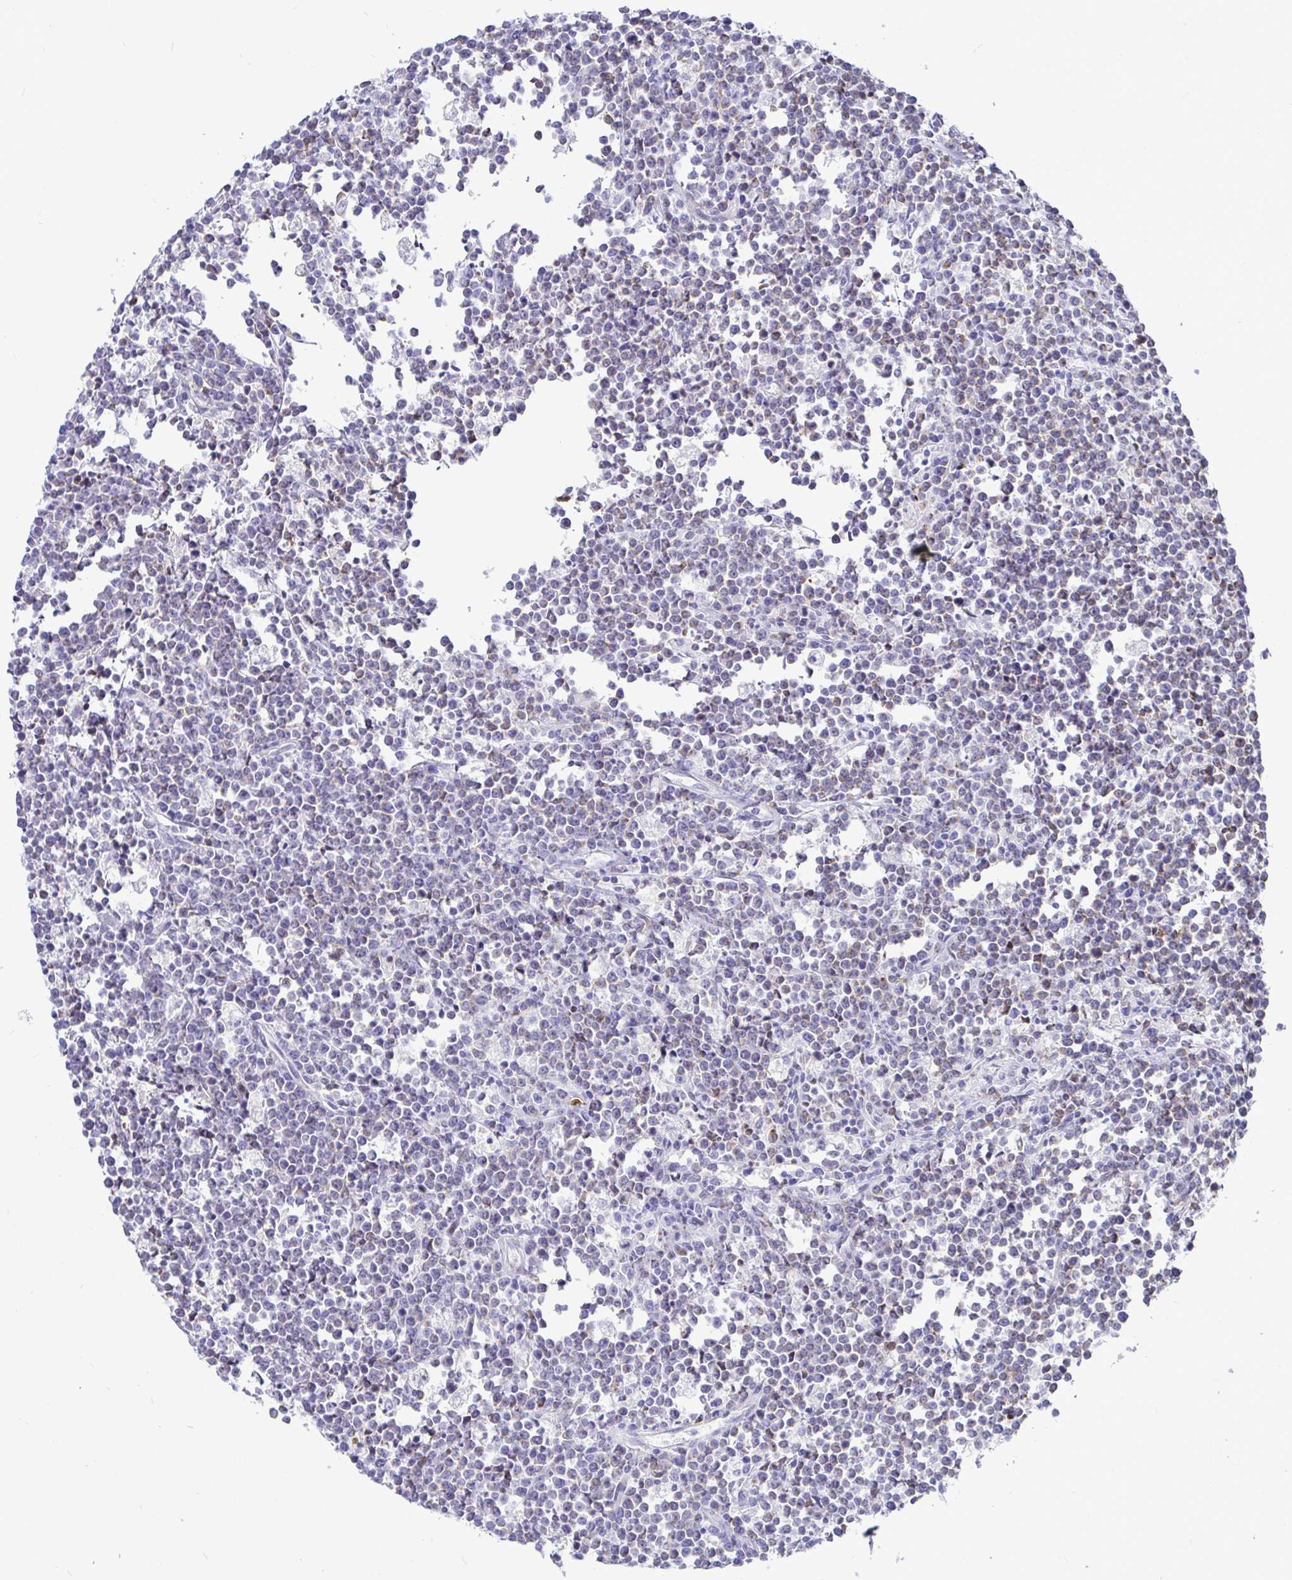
{"staining": {"intensity": "negative", "quantity": "none", "location": "none"}, "tissue": "lymphoma", "cell_type": "Tumor cells", "image_type": "cancer", "snomed": [{"axis": "morphology", "description": "Malignant lymphoma, non-Hodgkin's type, High grade"}, {"axis": "topography", "description": "Small intestine"}], "caption": "Immunohistochemistry of lymphoma shows no staining in tumor cells.", "gene": "CCDC62", "patient": {"sex": "female", "age": 56}}